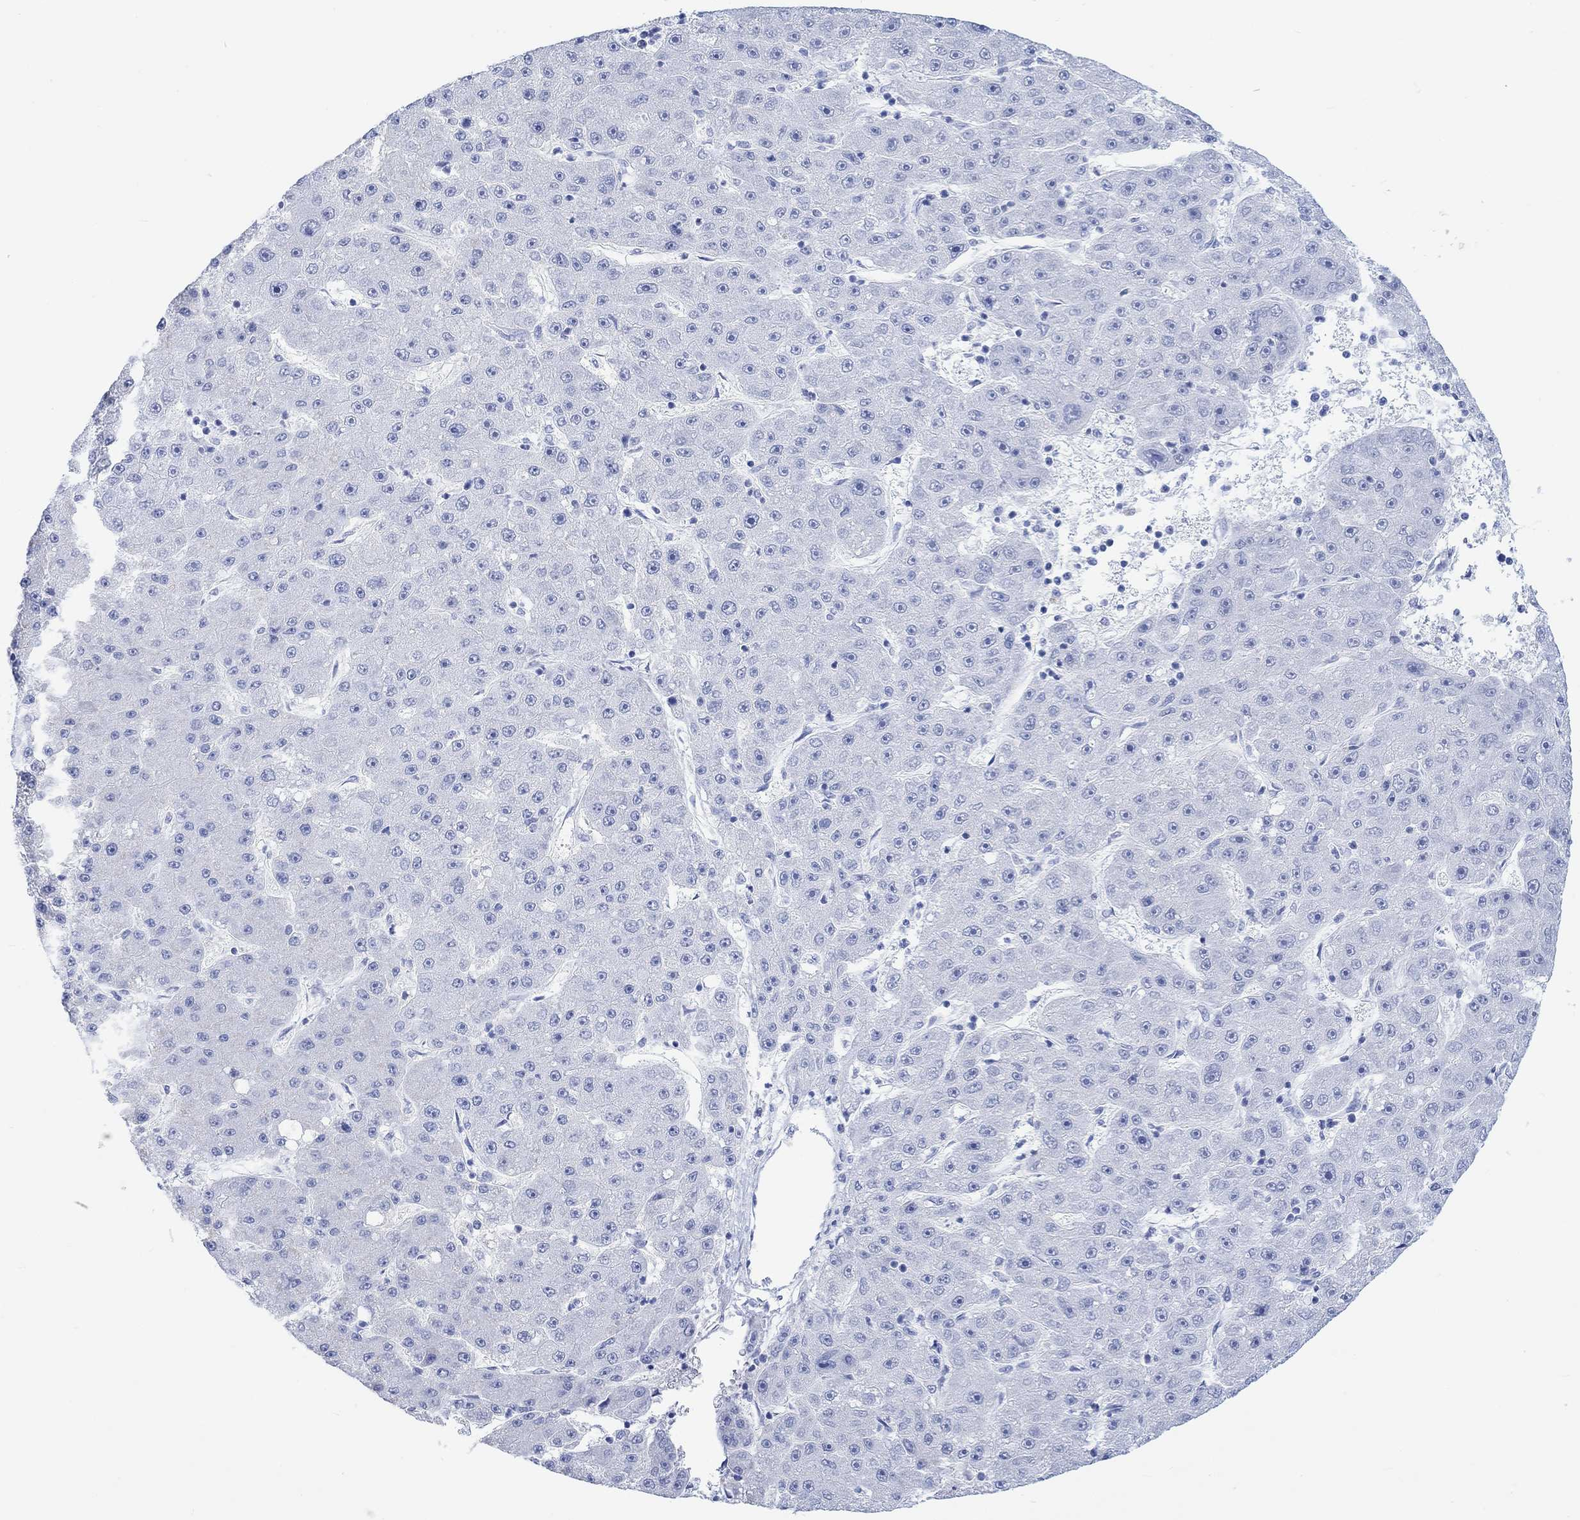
{"staining": {"intensity": "negative", "quantity": "none", "location": "none"}, "tissue": "liver cancer", "cell_type": "Tumor cells", "image_type": "cancer", "snomed": [{"axis": "morphology", "description": "Carcinoma, Hepatocellular, NOS"}, {"axis": "topography", "description": "Liver"}], "caption": "High magnification brightfield microscopy of liver hepatocellular carcinoma stained with DAB (brown) and counterstained with hematoxylin (blue): tumor cells show no significant expression. Brightfield microscopy of immunohistochemistry (IHC) stained with DAB (brown) and hematoxylin (blue), captured at high magnification.", "gene": "CALCA", "patient": {"sex": "male", "age": 67}}